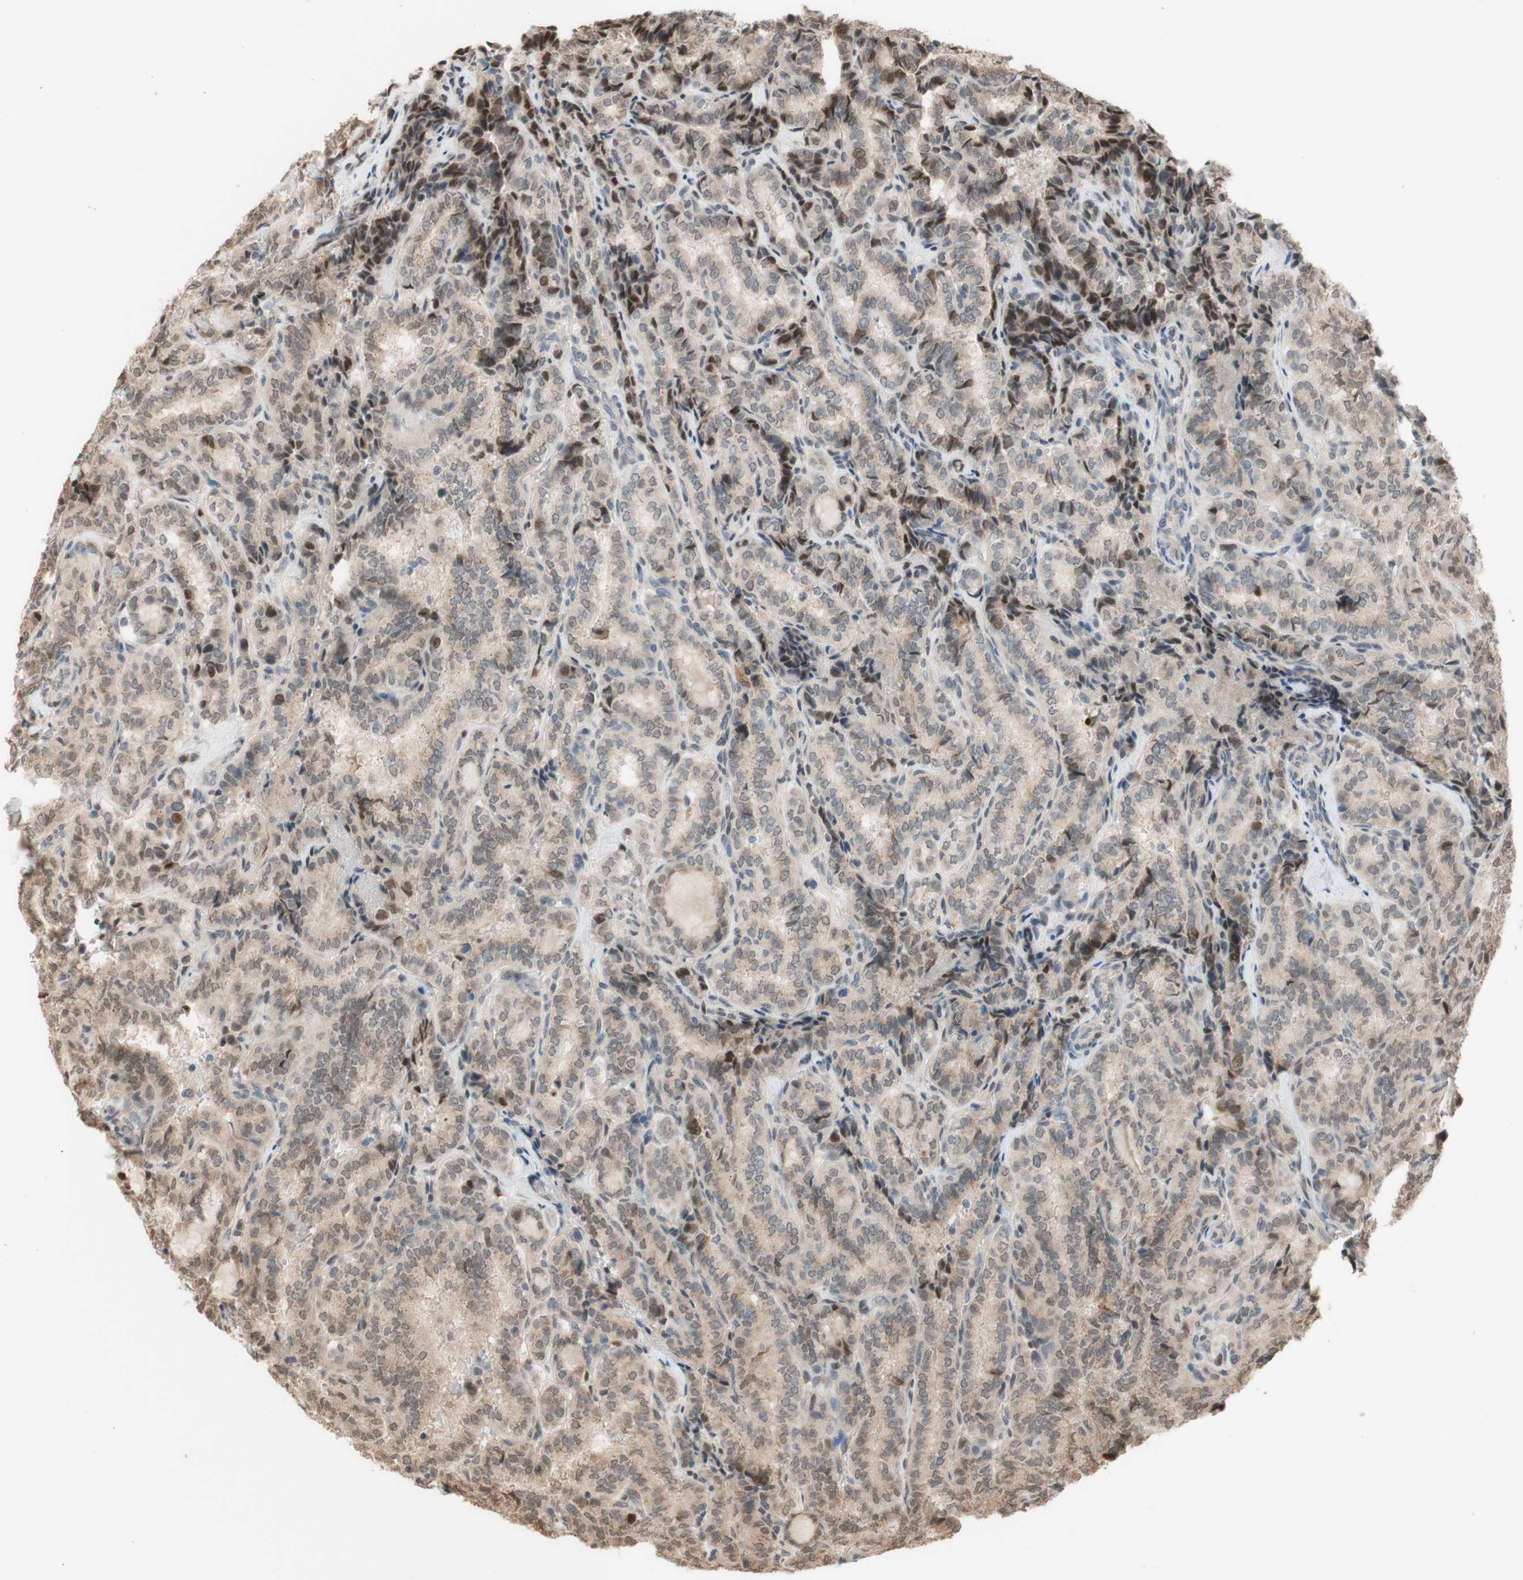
{"staining": {"intensity": "weak", "quantity": ">75%", "location": "cytoplasmic/membranous"}, "tissue": "thyroid cancer", "cell_type": "Tumor cells", "image_type": "cancer", "snomed": [{"axis": "morphology", "description": "Normal tissue, NOS"}, {"axis": "morphology", "description": "Papillary adenocarcinoma, NOS"}, {"axis": "topography", "description": "Thyroid gland"}], "caption": "Weak cytoplasmic/membranous positivity is appreciated in about >75% of tumor cells in papillary adenocarcinoma (thyroid).", "gene": "CCNC", "patient": {"sex": "female", "age": 30}}